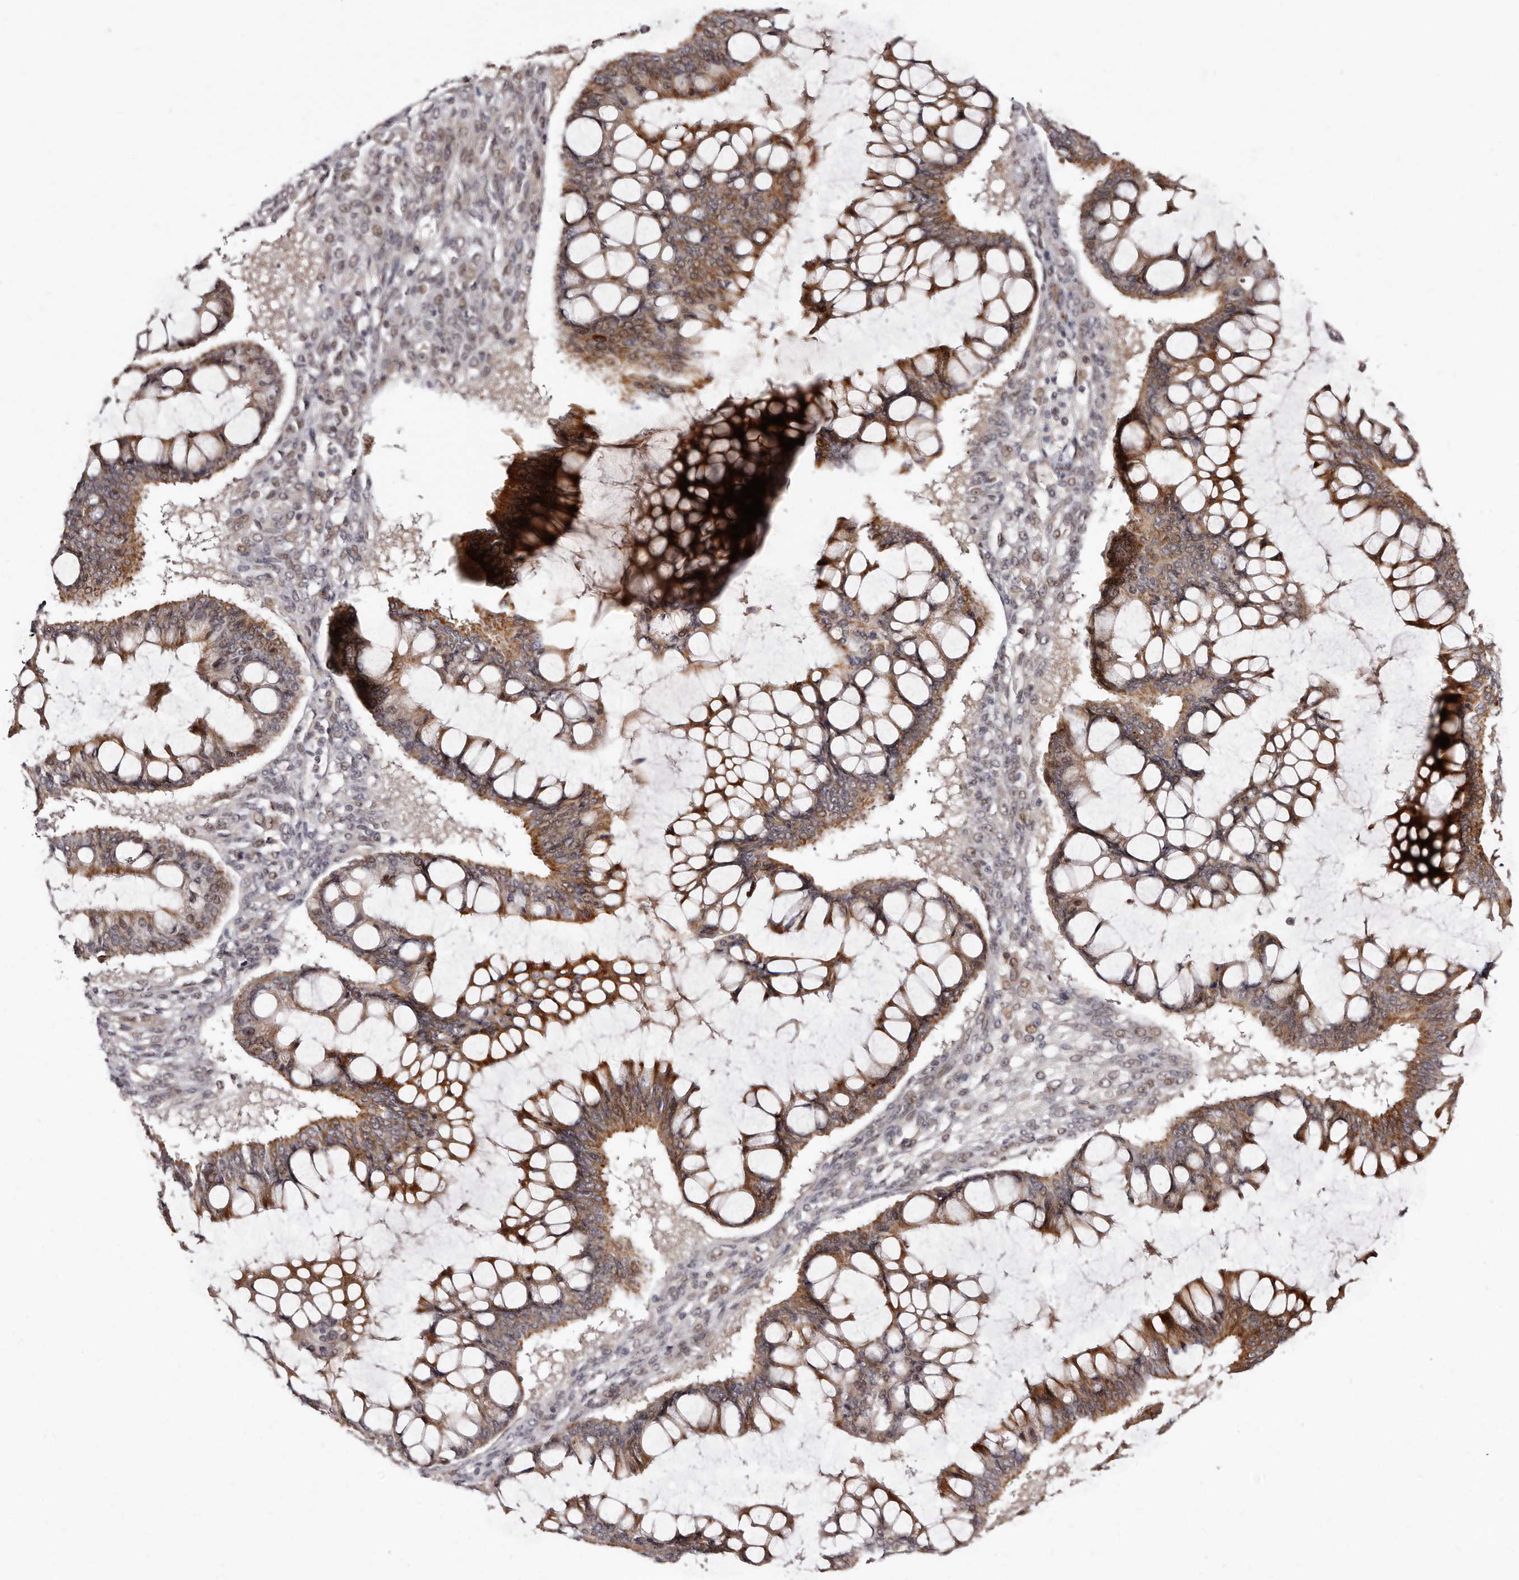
{"staining": {"intensity": "moderate", "quantity": ">75%", "location": "cytoplasmic/membranous,nuclear"}, "tissue": "ovarian cancer", "cell_type": "Tumor cells", "image_type": "cancer", "snomed": [{"axis": "morphology", "description": "Cystadenocarcinoma, mucinous, NOS"}, {"axis": "topography", "description": "Ovary"}], "caption": "Moderate cytoplasmic/membranous and nuclear positivity for a protein is appreciated in approximately >75% of tumor cells of ovarian cancer (mucinous cystadenocarcinoma) using immunohistochemistry (IHC).", "gene": "PHF20L1", "patient": {"sex": "female", "age": 73}}